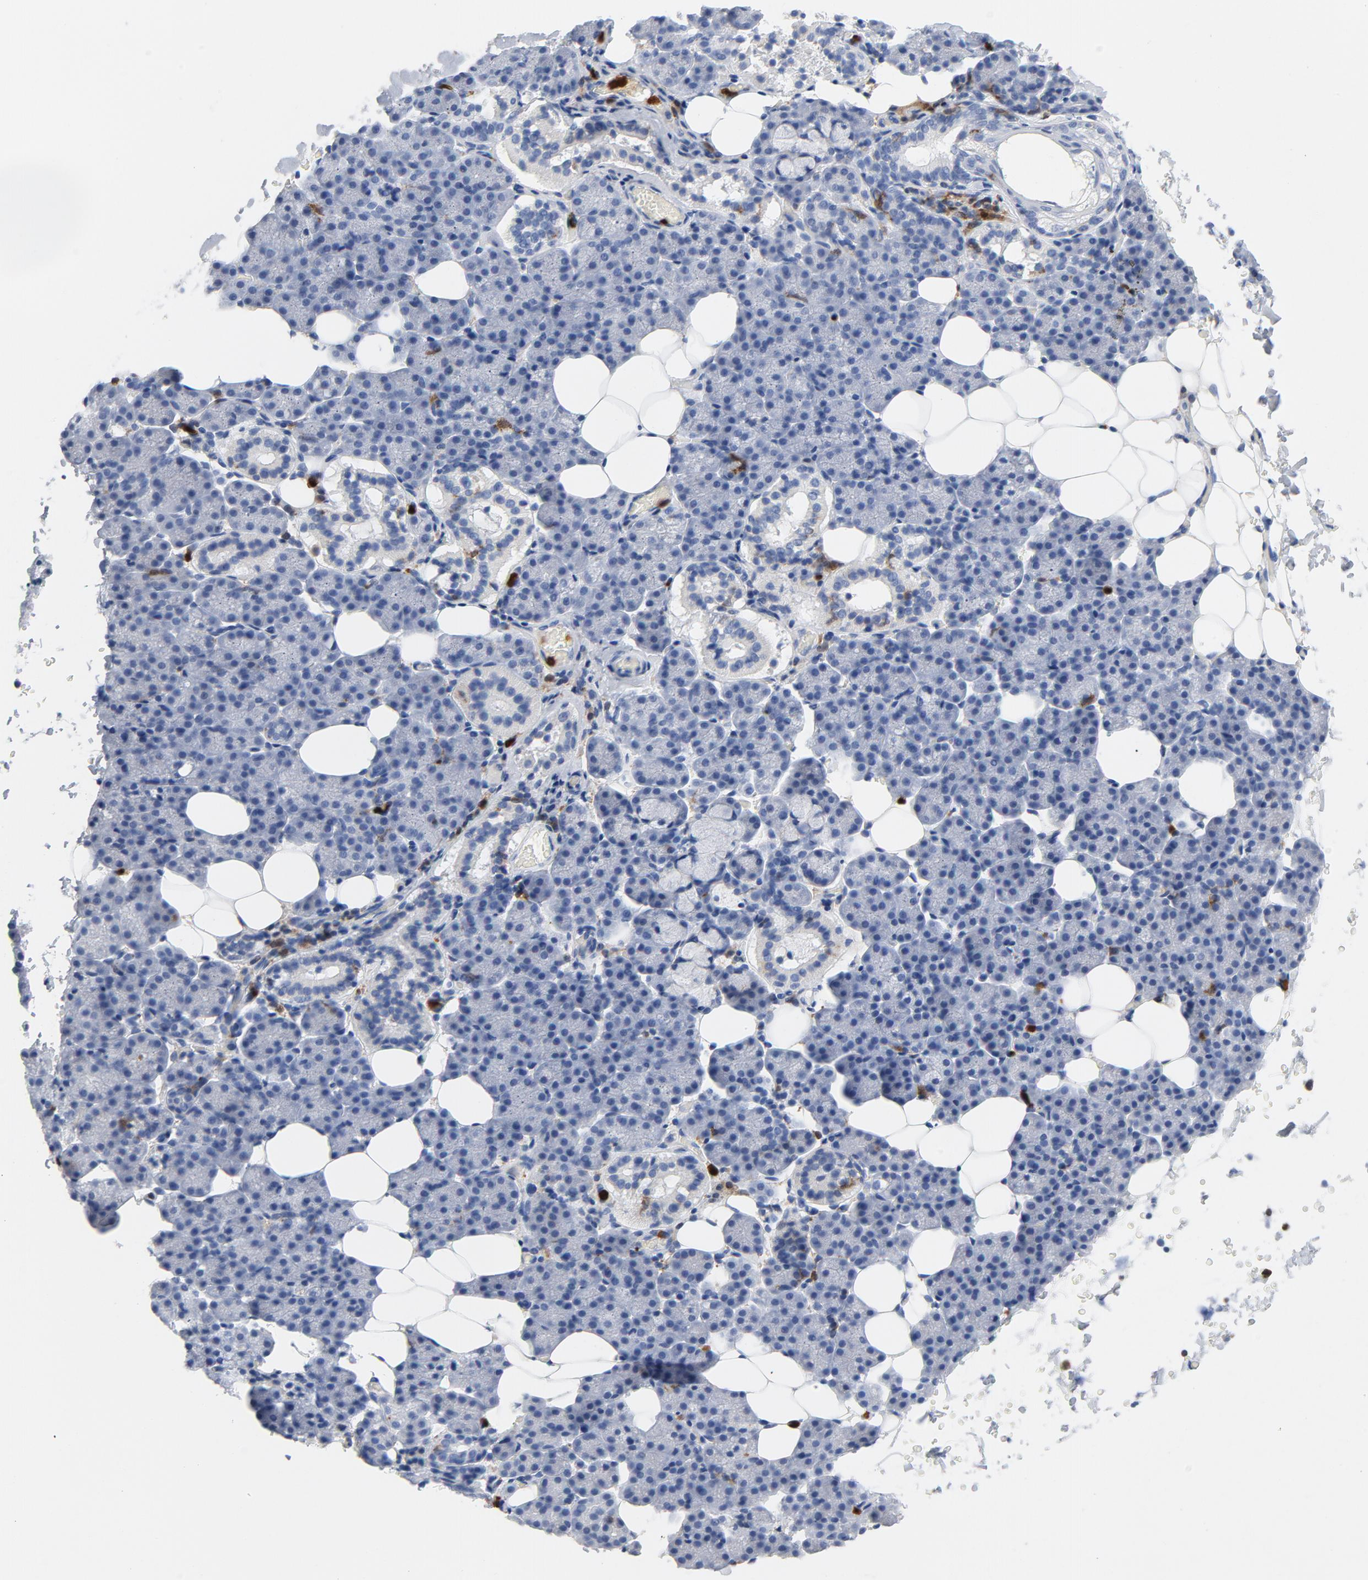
{"staining": {"intensity": "negative", "quantity": "none", "location": "none"}, "tissue": "salivary gland", "cell_type": "Glandular cells", "image_type": "normal", "snomed": [{"axis": "morphology", "description": "Normal tissue, NOS"}, {"axis": "topography", "description": "Lymph node"}, {"axis": "topography", "description": "Salivary gland"}], "caption": "High power microscopy photomicrograph of an immunohistochemistry (IHC) histopathology image of benign salivary gland, revealing no significant positivity in glandular cells. (IHC, brightfield microscopy, high magnification).", "gene": "NCF1", "patient": {"sex": "male", "age": 8}}